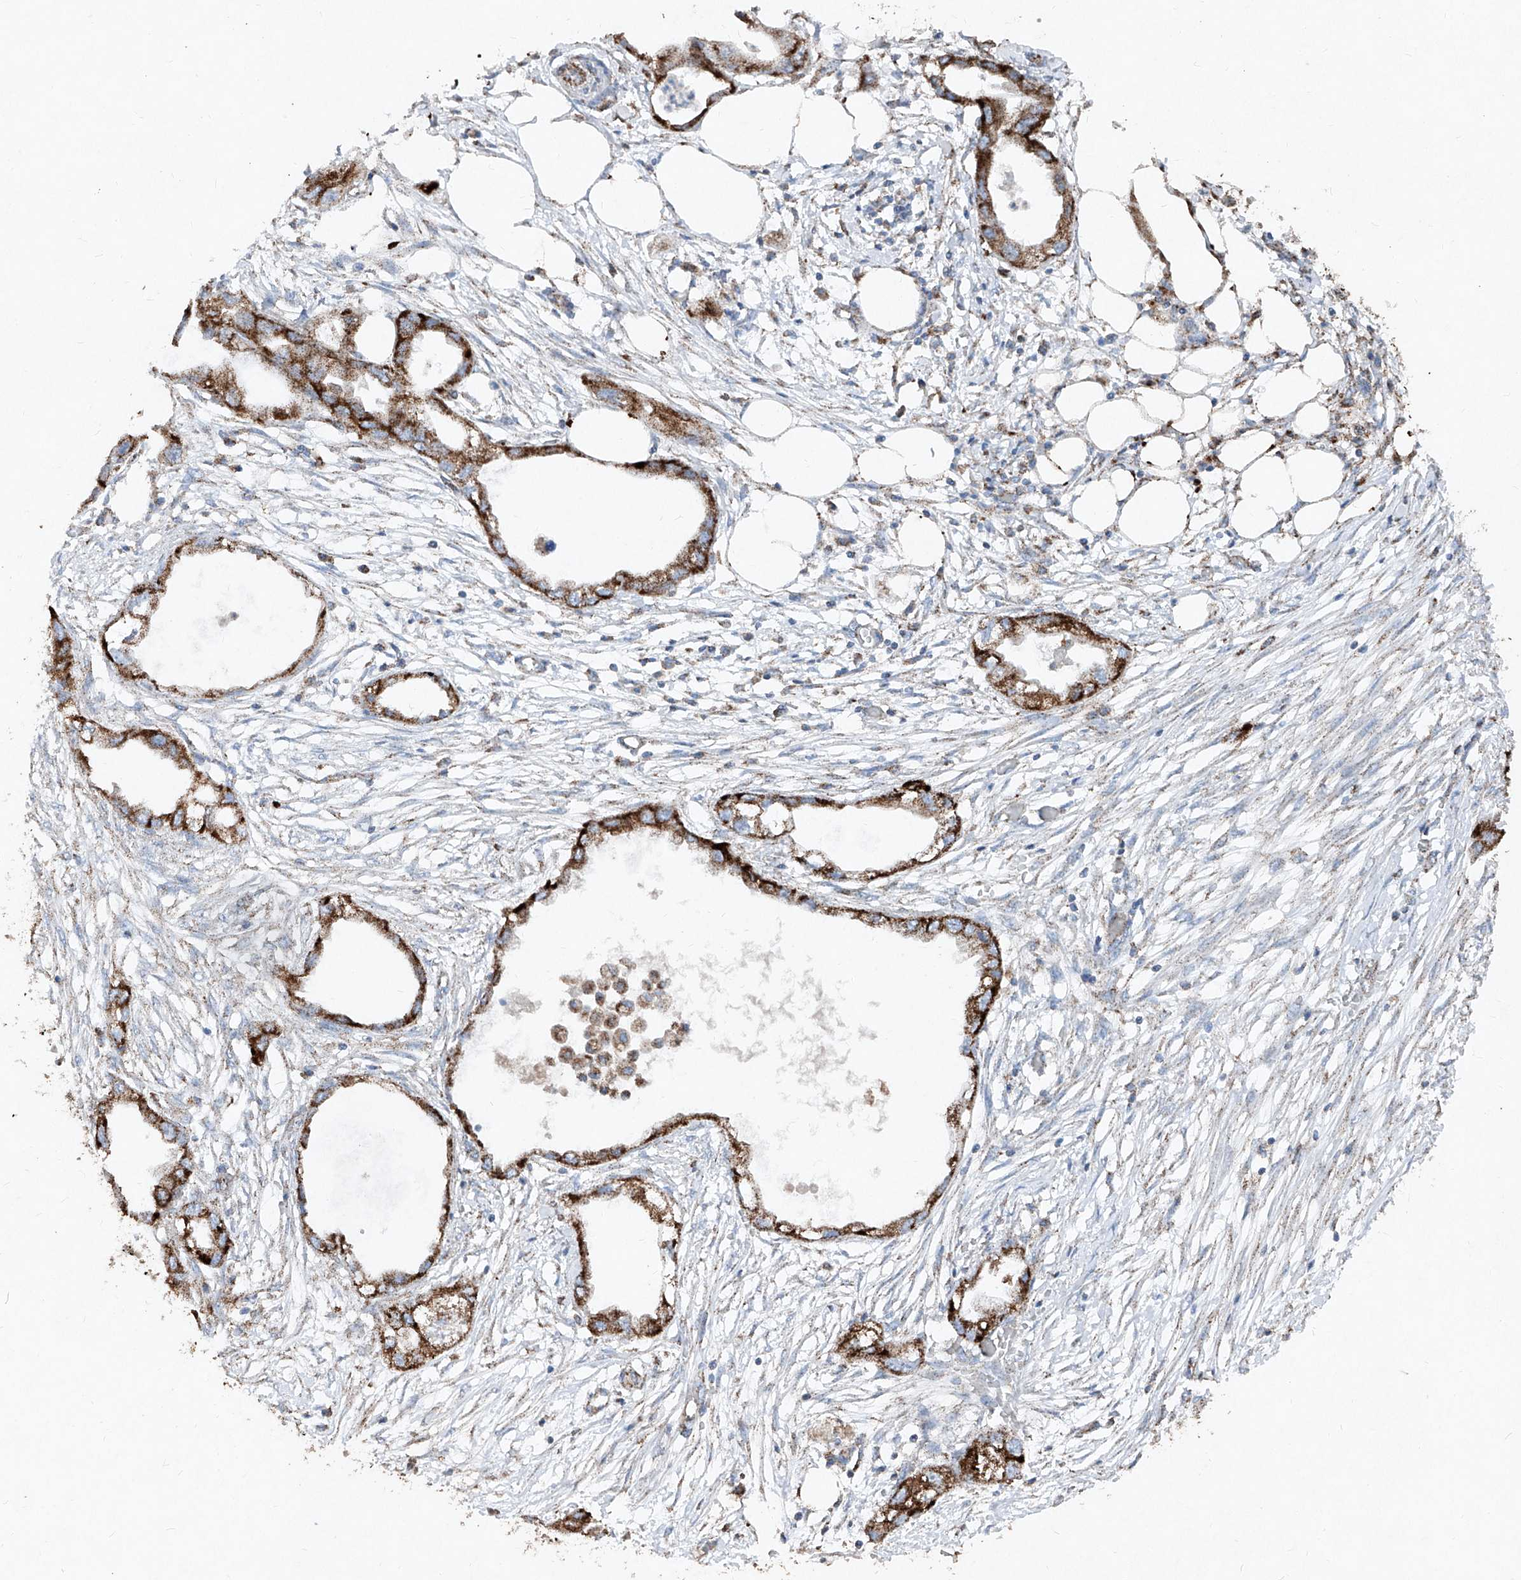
{"staining": {"intensity": "moderate", "quantity": ">75%", "location": "cytoplasmic/membranous"}, "tissue": "endometrial cancer", "cell_type": "Tumor cells", "image_type": "cancer", "snomed": [{"axis": "morphology", "description": "Adenocarcinoma, NOS"}, {"axis": "morphology", "description": "Adenocarcinoma, metastatic, NOS"}, {"axis": "topography", "description": "Adipose tissue"}, {"axis": "topography", "description": "Endometrium"}], "caption": "Moderate cytoplasmic/membranous protein positivity is present in about >75% of tumor cells in endometrial metastatic adenocarcinoma.", "gene": "ABCD3", "patient": {"sex": "female", "age": 67}}